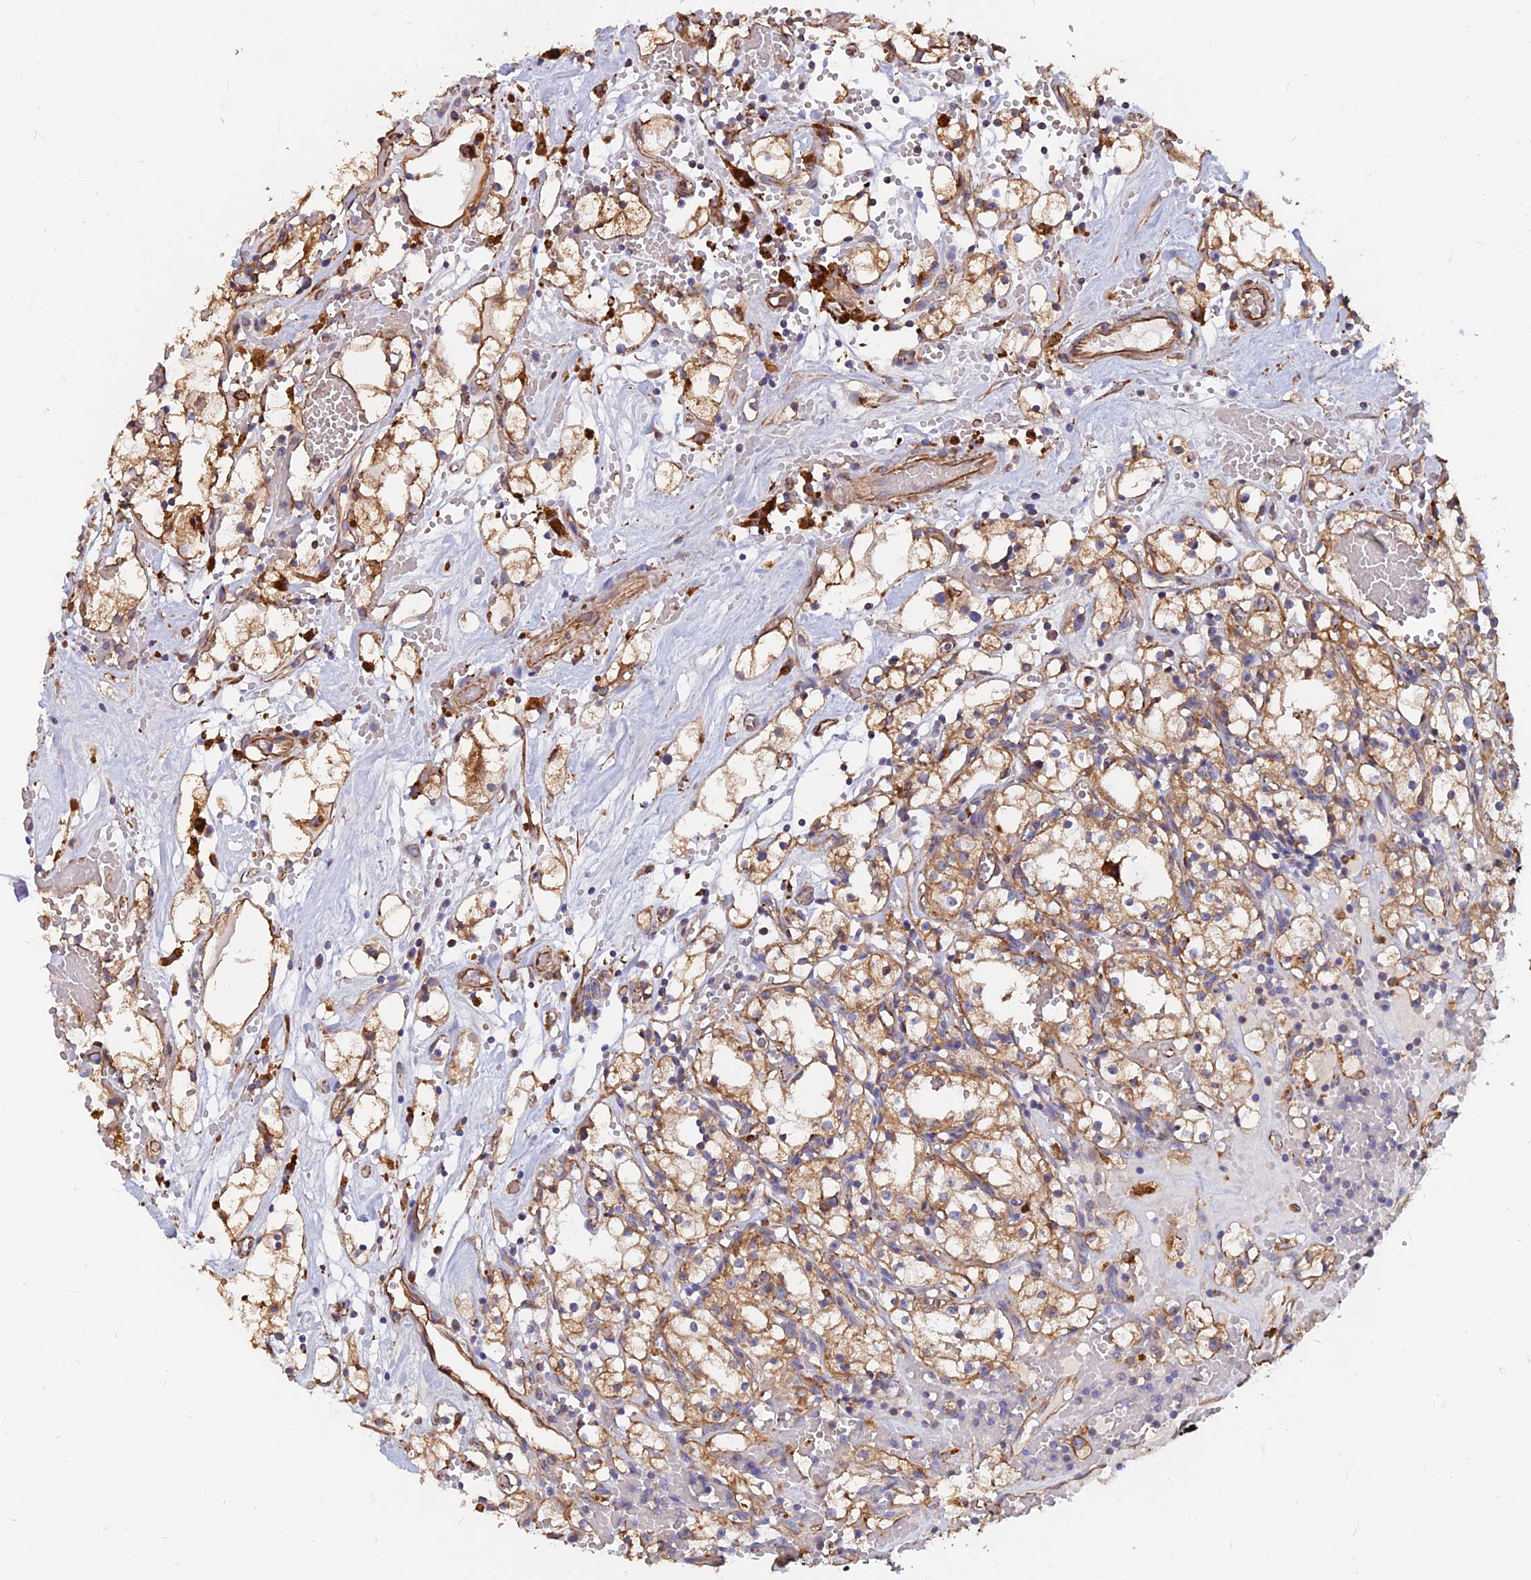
{"staining": {"intensity": "moderate", "quantity": ">75%", "location": "cytoplasmic/membranous"}, "tissue": "renal cancer", "cell_type": "Tumor cells", "image_type": "cancer", "snomed": [{"axis": "morphology", "description": "Adenocarcinoma, NOS"}, {"axis": "topography", "description": "Kidney"}], "caption": "Immunohistochemical staining of human adenocarcinoma (renal) reveals medium levels of moderate cytoplasmic/membranous protein expression in about >75% of tumor cells. Using DAB (3,3'-diaminobenzidine) (brown) and hematoxylin (blue) stains, captured at high magnification using brightfield microscopy.", "gene": "CDK18", "patient": {"sex": "male", "age": 56}}